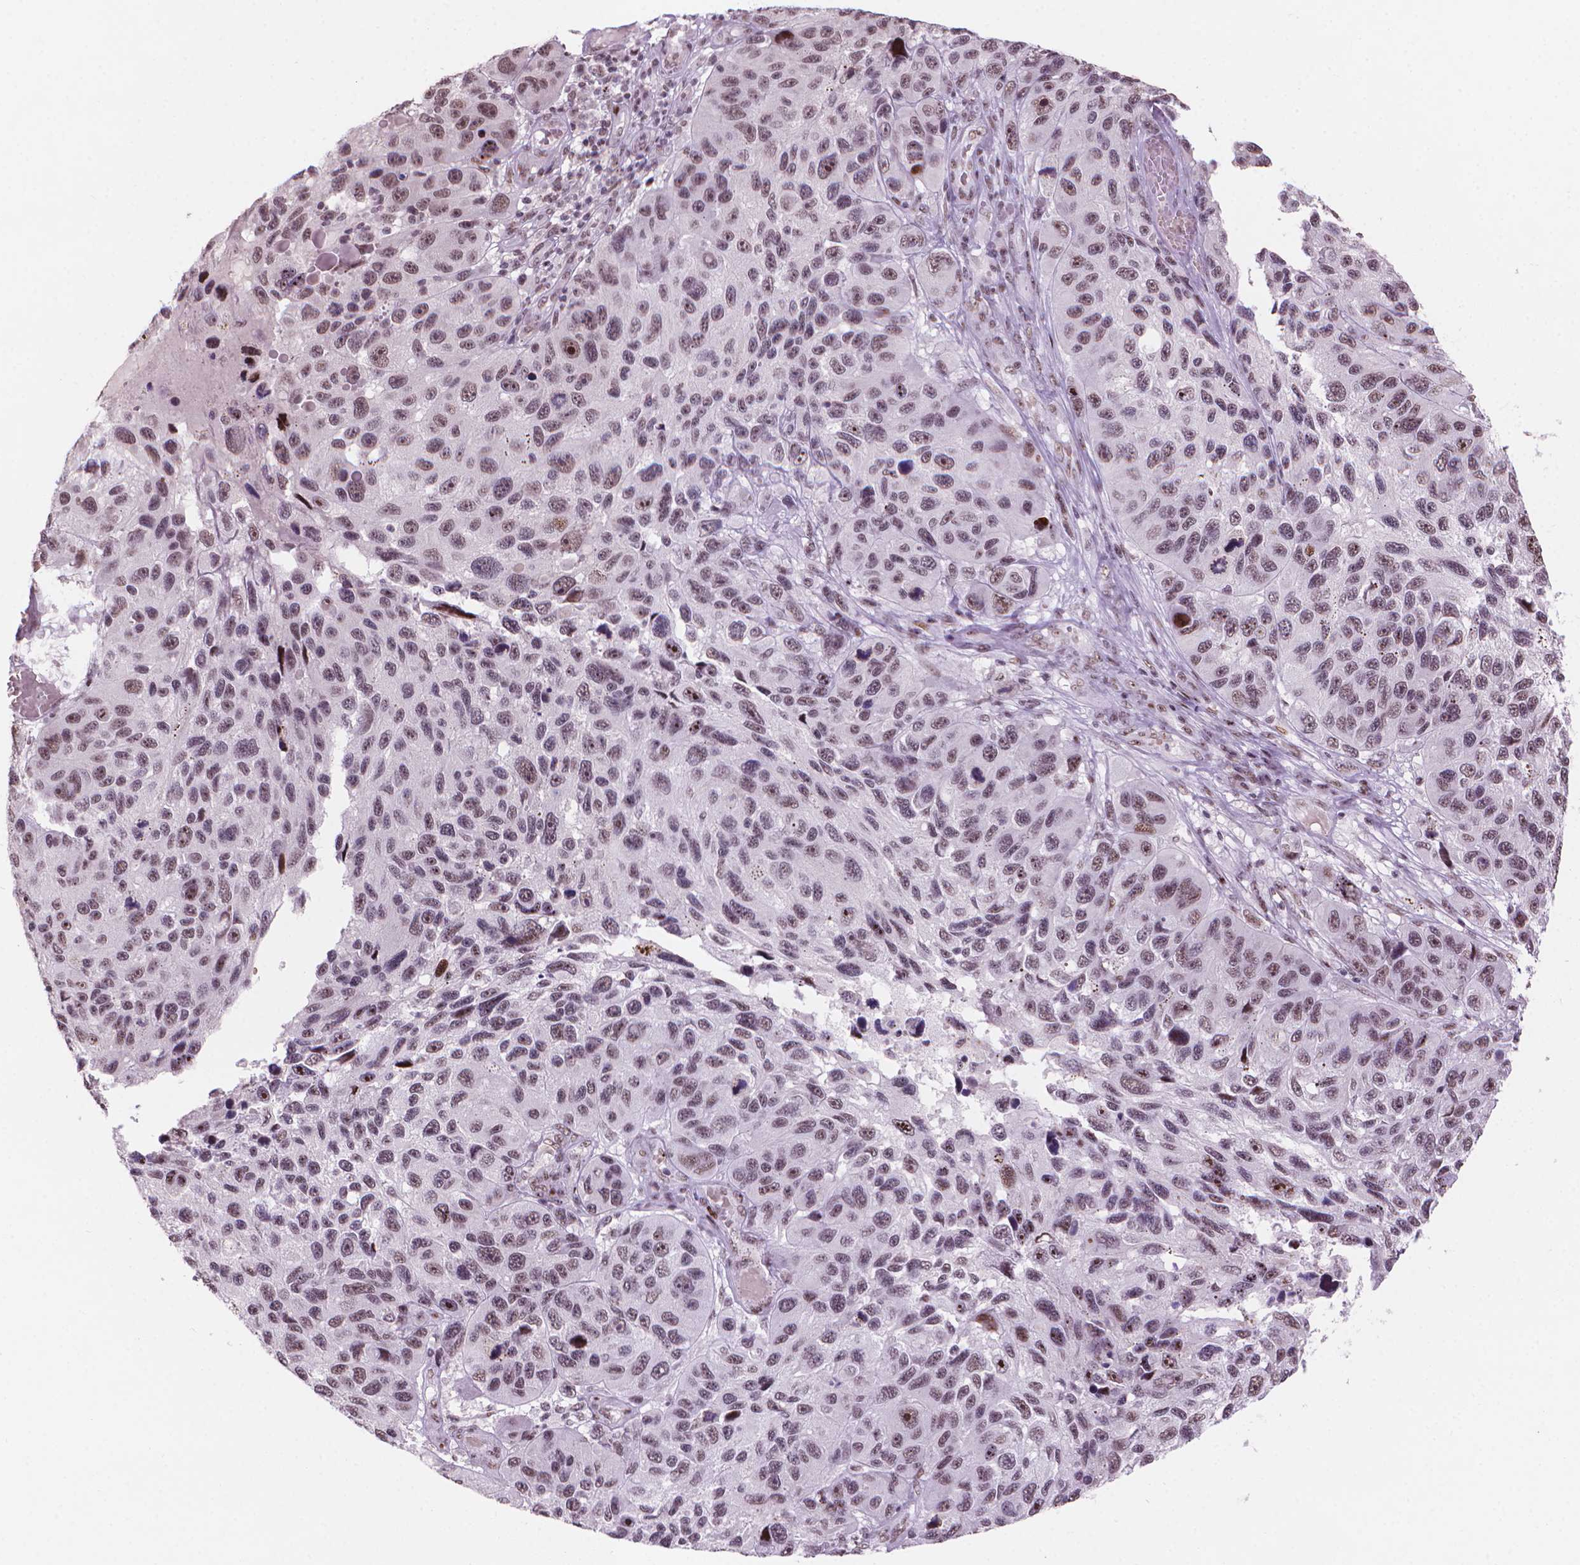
{"staining": {"intensity": "moderate", "quantity": "<25%", "location": "nuclear"}, "tissue": "melanoma", "cell_type": "Tumor cells", "image_type": "cancer", "snomed": [{"axis": "morphology", "description": "Malignant melanoma, NOS"}, {"axis": "topography", "description": "Skin"}], "caption": "This histopathology image exhibits melanoma stained with immunohistochemistry to label a protein in brown. The nuclear of tumor cells show moderate positivity for the protein. Nuclei are counter-stained blue.", "gene": "HES7", "patient": {"sex": "male", "age": 53}}